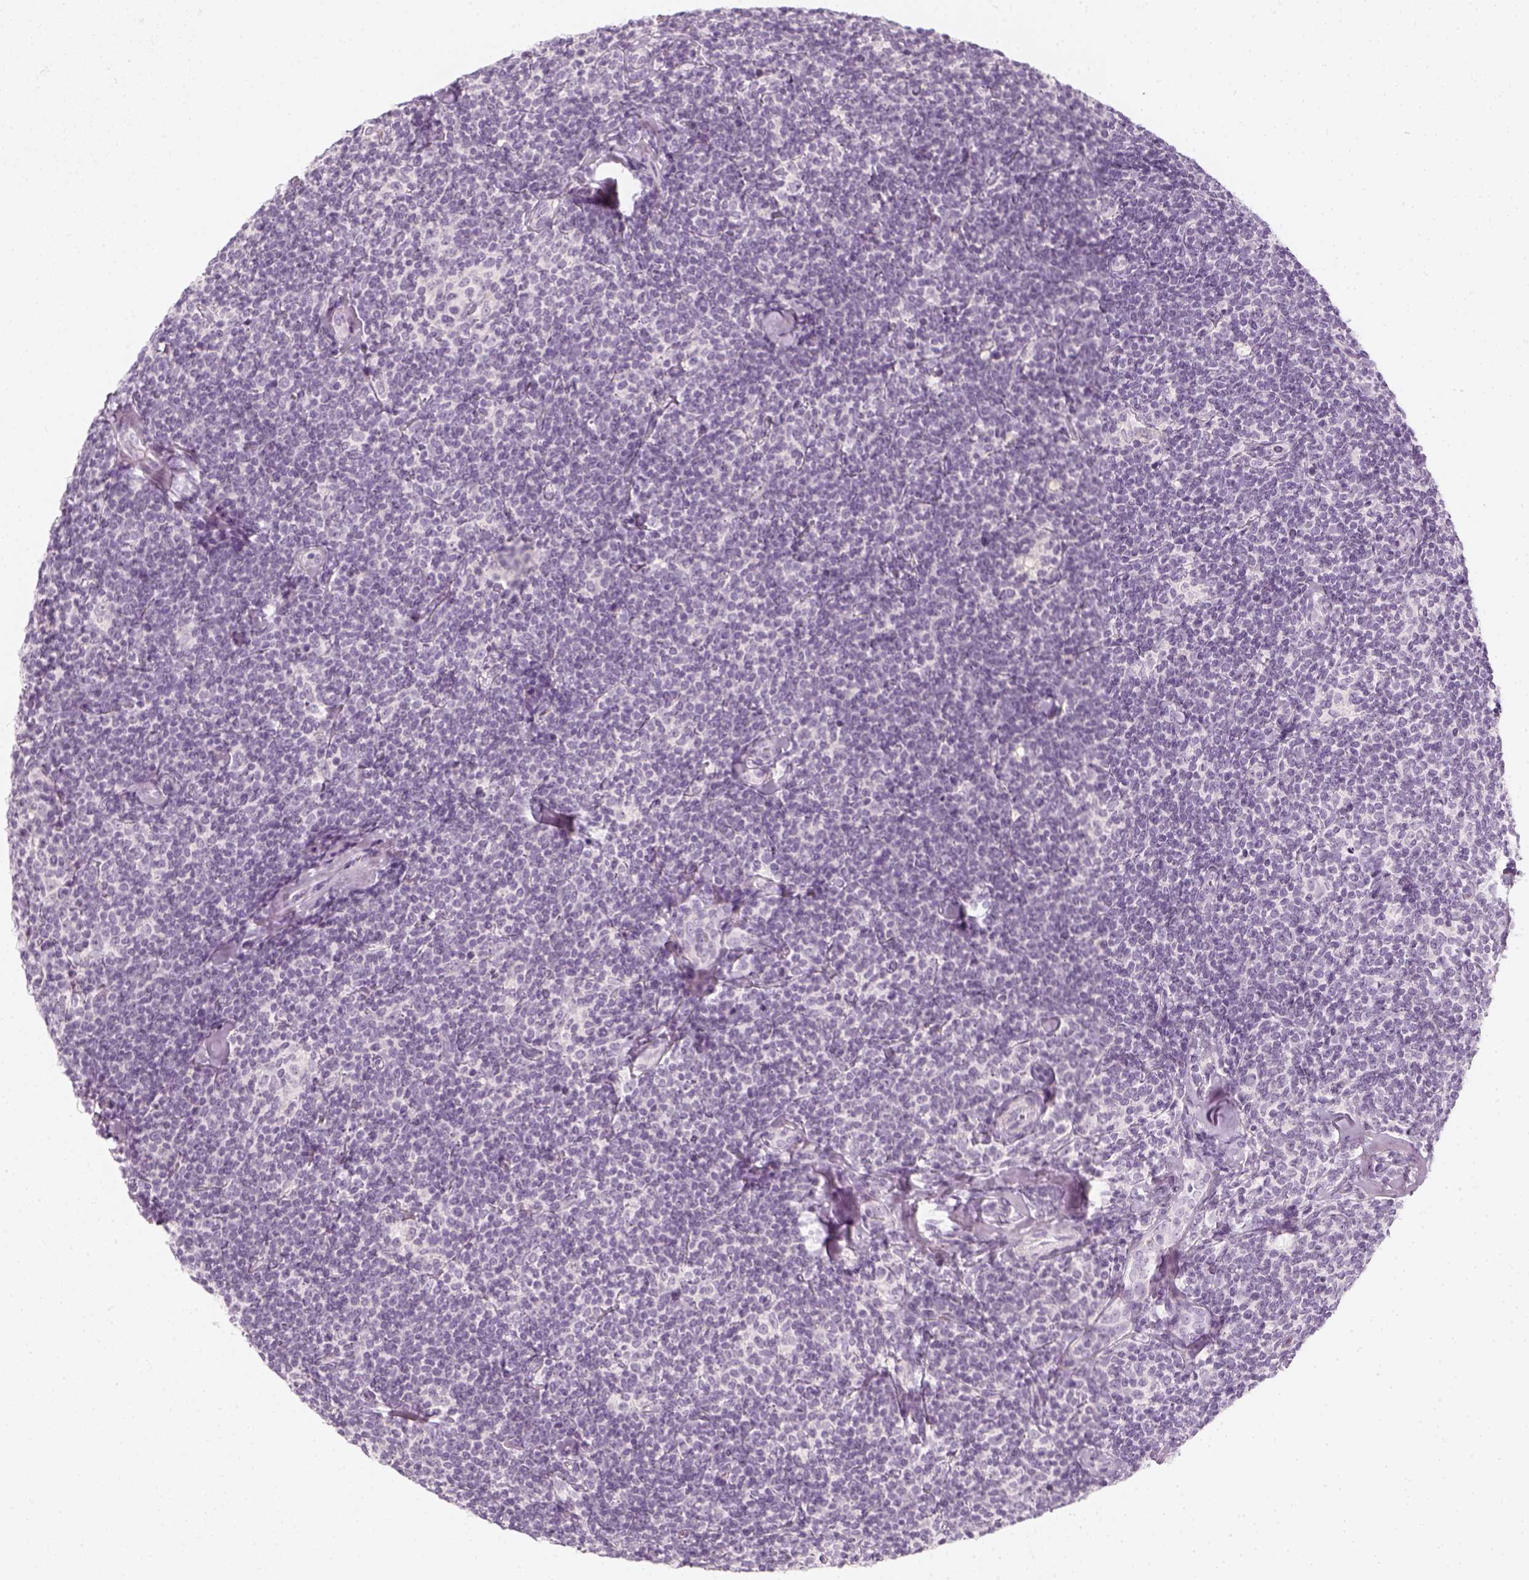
{"staining": {"intensity": "negative", "quantity": "none", "location": "none"}, "tissue": "lymphoma", "cell_type": "Tumor cells", "image_type": "cancer", "snomed": [{"axis": "morphology", "description": "Malignant lymphoma, non-Hodgkin's type, Low grade"}, {"axis": "topography", "description": "Lymph node"}], "caption": "Tumor cells show no significant positivity in lymphoma.", "gene": "KRT25", "patient": {"sex": "female", "age": 56}}